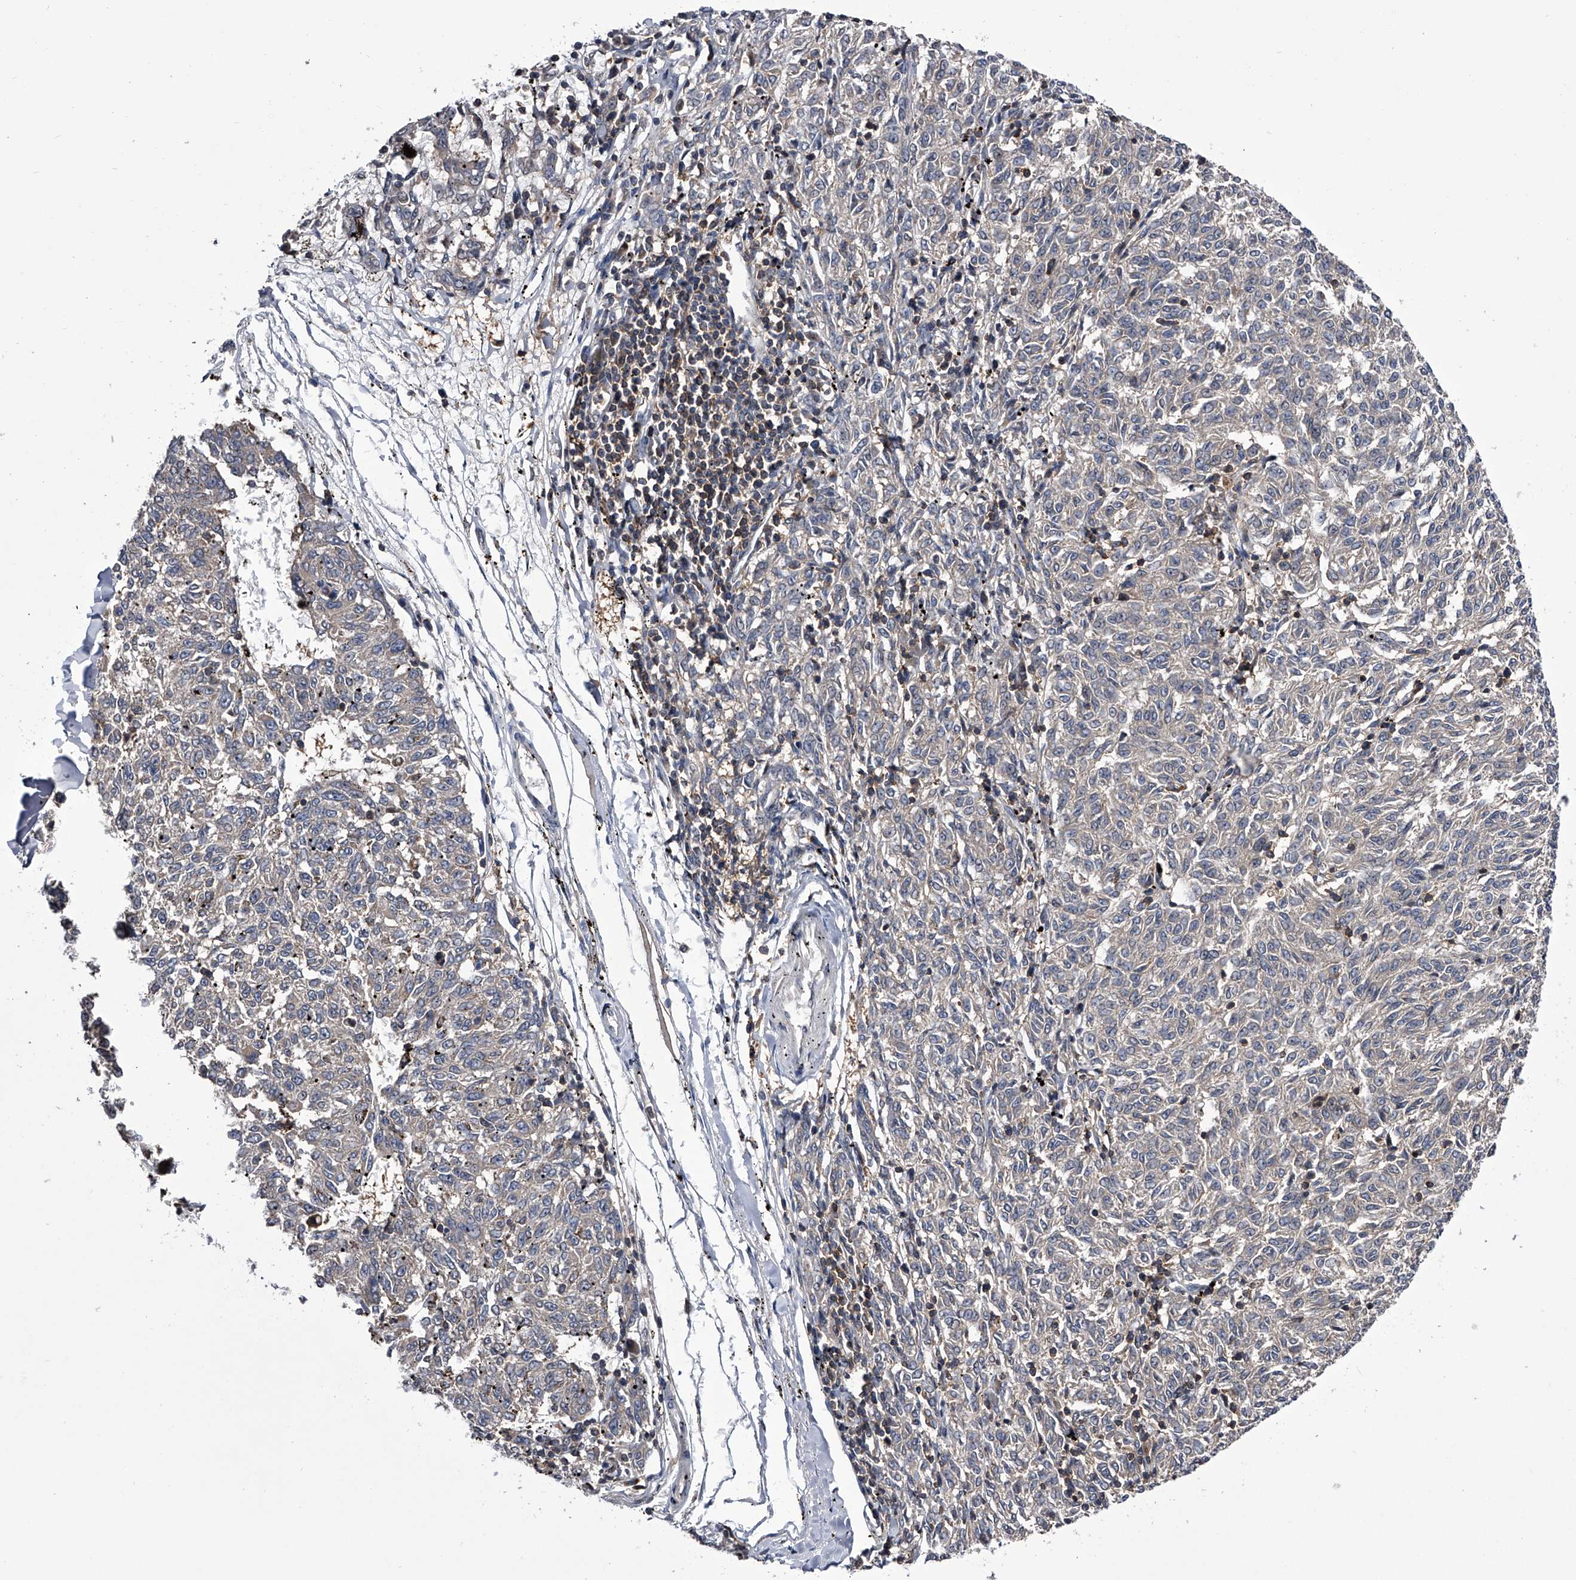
{"staining": {"intensity": "negative", "quantity": "none", "location": "none"}, "tissue": "melanoma", "cell_type": "Tumor cells", "image_type": "cancer", "snomed": [{"axis": "morphology", "description": "Malignant melanoma, NOS"}, {"axis": "topography", "description": "Skin"}], "caption": "Immunohistochemical staining of melanoma displays no significant positivity in tumor cells. The staining is performed using DAB (3,3'-diaminobenzidine) brown chromogen with nuclei counter-stained in using hematoxylin.", "gene": "PAN3", "patient": {"sex": "female", "age": 72}}